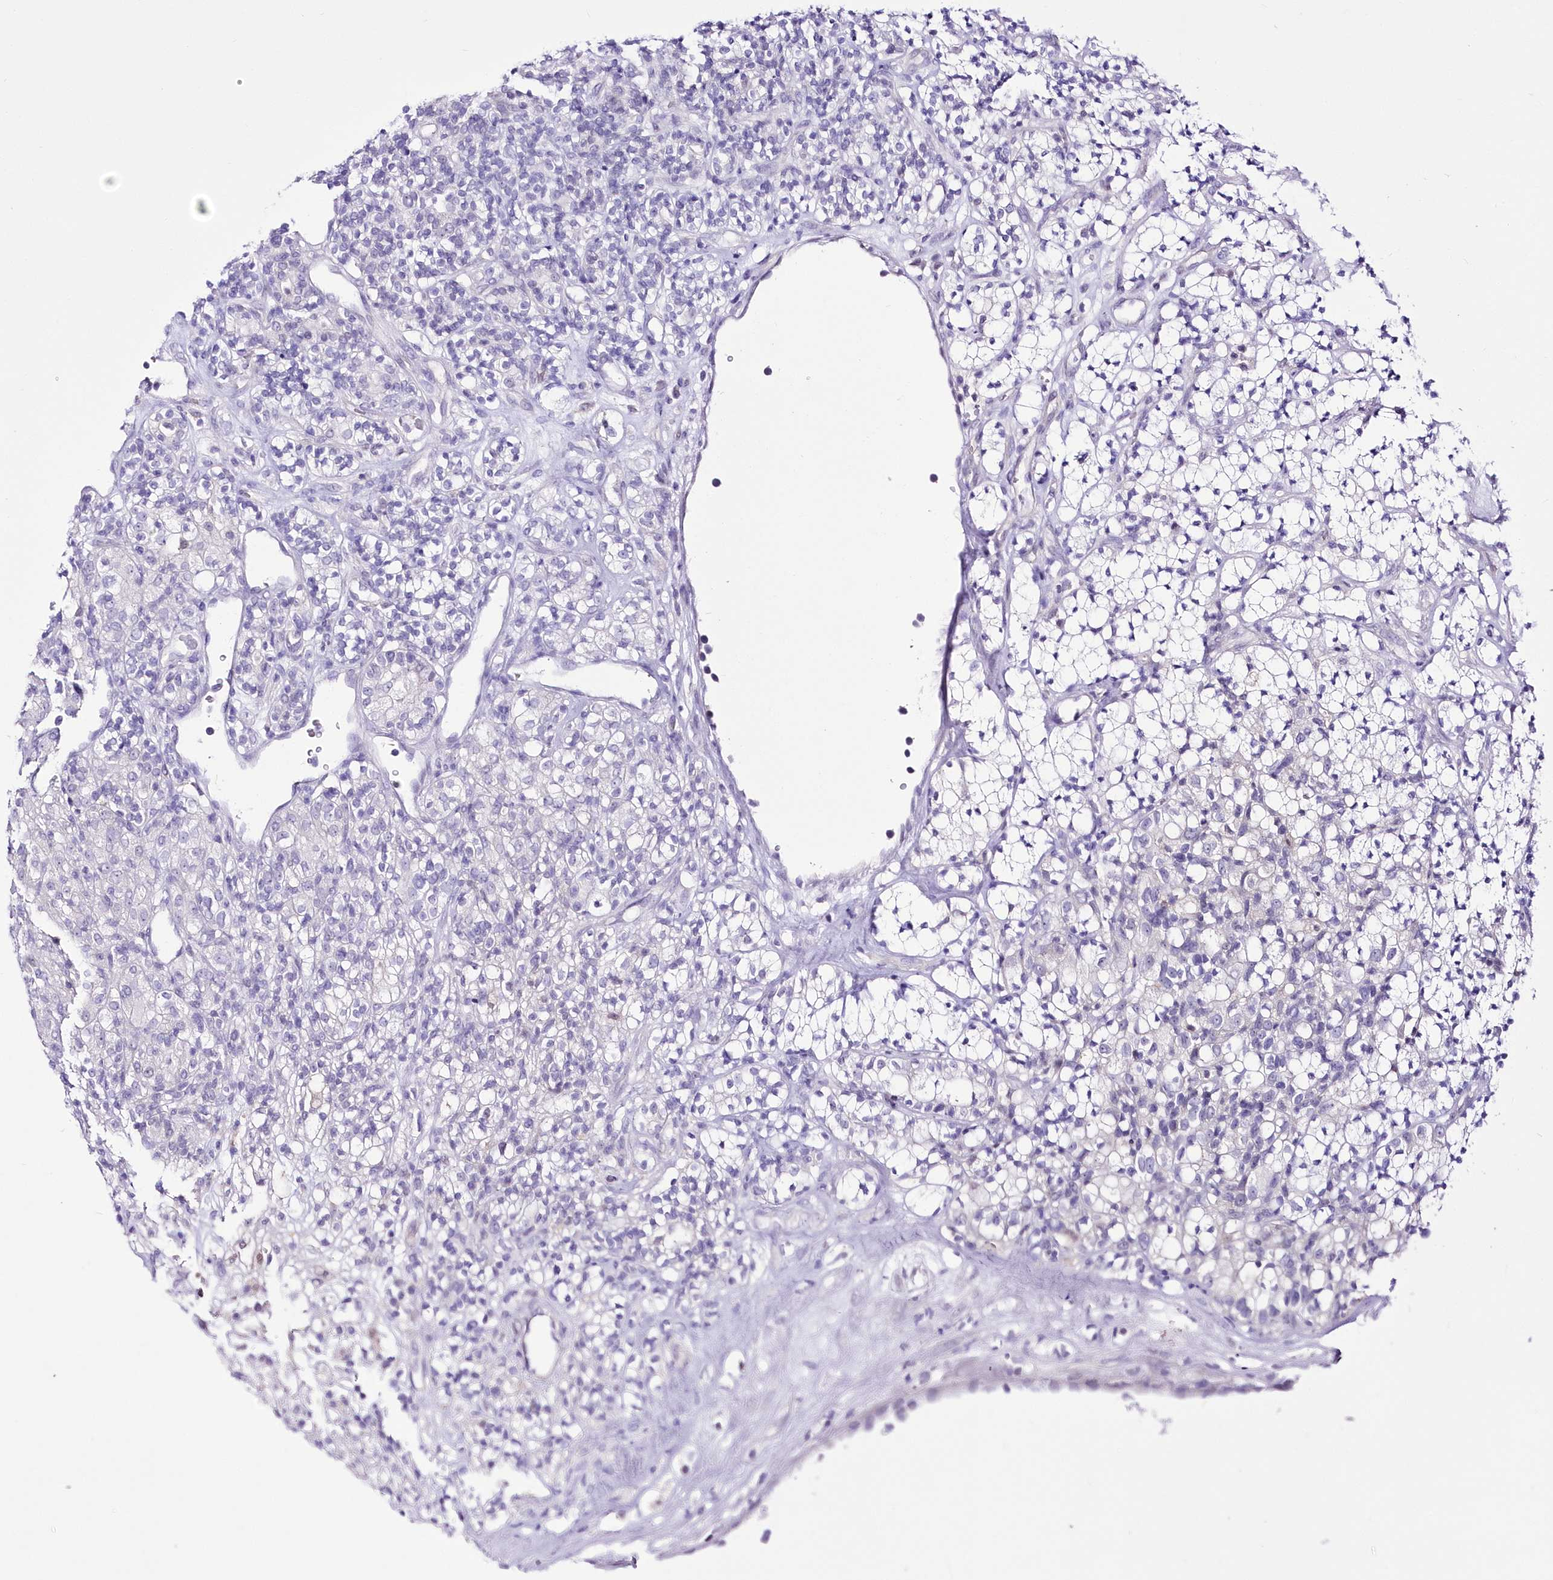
{"staining": {"intensity": "negative", "quantity": "none", "location": "none"}, "tissue": "renal cancer", "cell_type": "Tumor cells", "image_type": "cancer", "snomed": [{"axis": "morphology", "description": "Adenocarcinoma, NOS"}, {"axis": "topography", "description": "Kidney"}], "caption": "Image shows no protein expression in tumor cells of renal cancer tissue.", "gene": "UBA6", "patient": {"sex": "male", "age": 77}}